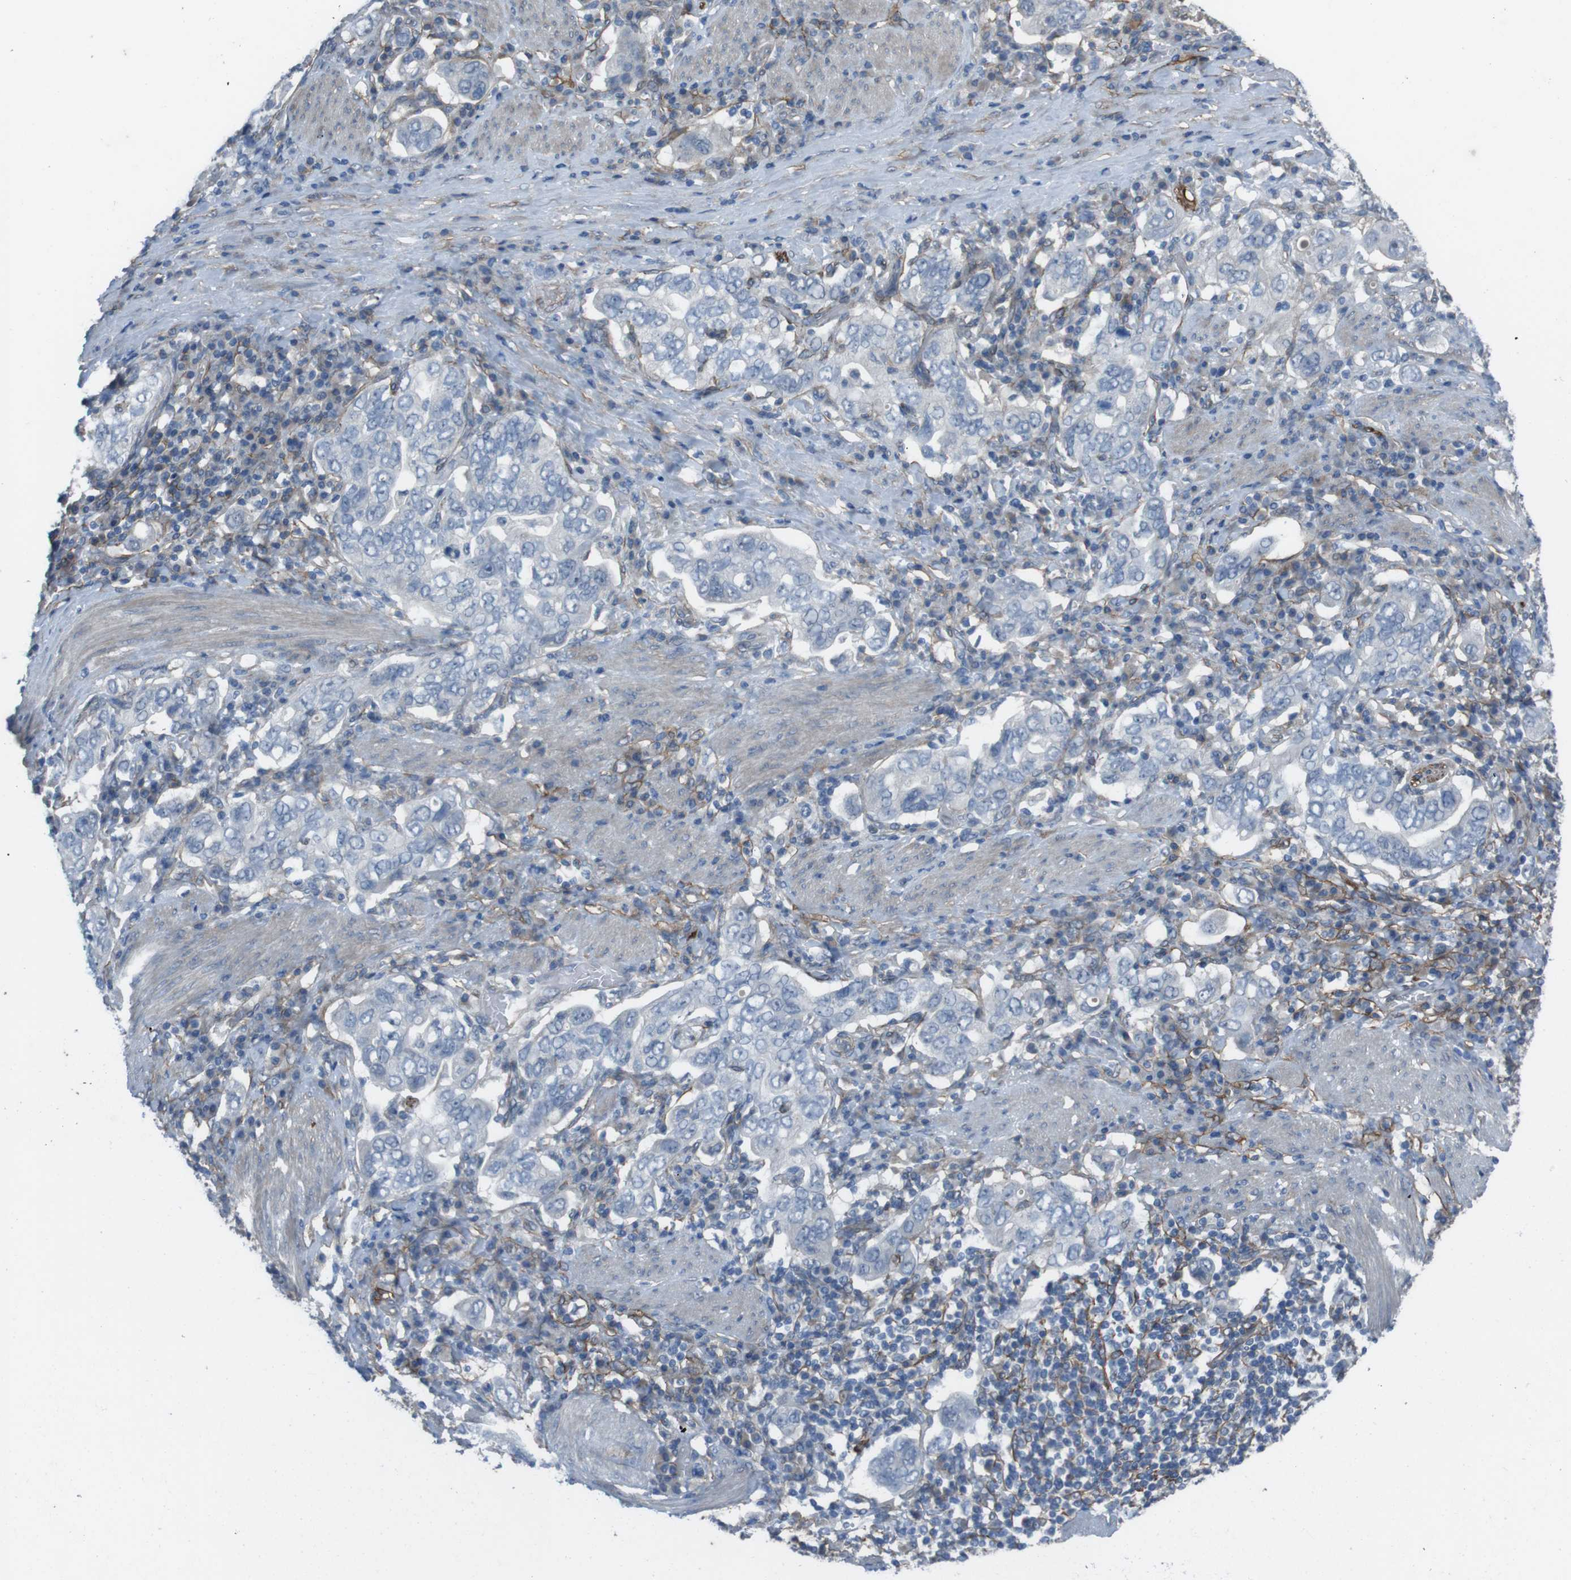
{"staining": {"intensity": "negative", "quantity": "none", "location": "none"}, "tissue": "stomach cancer", "cell_type": "Tumor cells", "image_type": "cancer", "snomed": [{"axis": "morphology", "description": "Adenocarcinoma, NOS"}, {"axis": "topography", "description": "Stomach, upper"}], "caption": "This is an immunohistochemistry photomicrograph of adenocarcinoma (stomach). There is no expression in tumor cells.", "gene": "ANK2", "patient": {"sex": "male", "age": 62}}